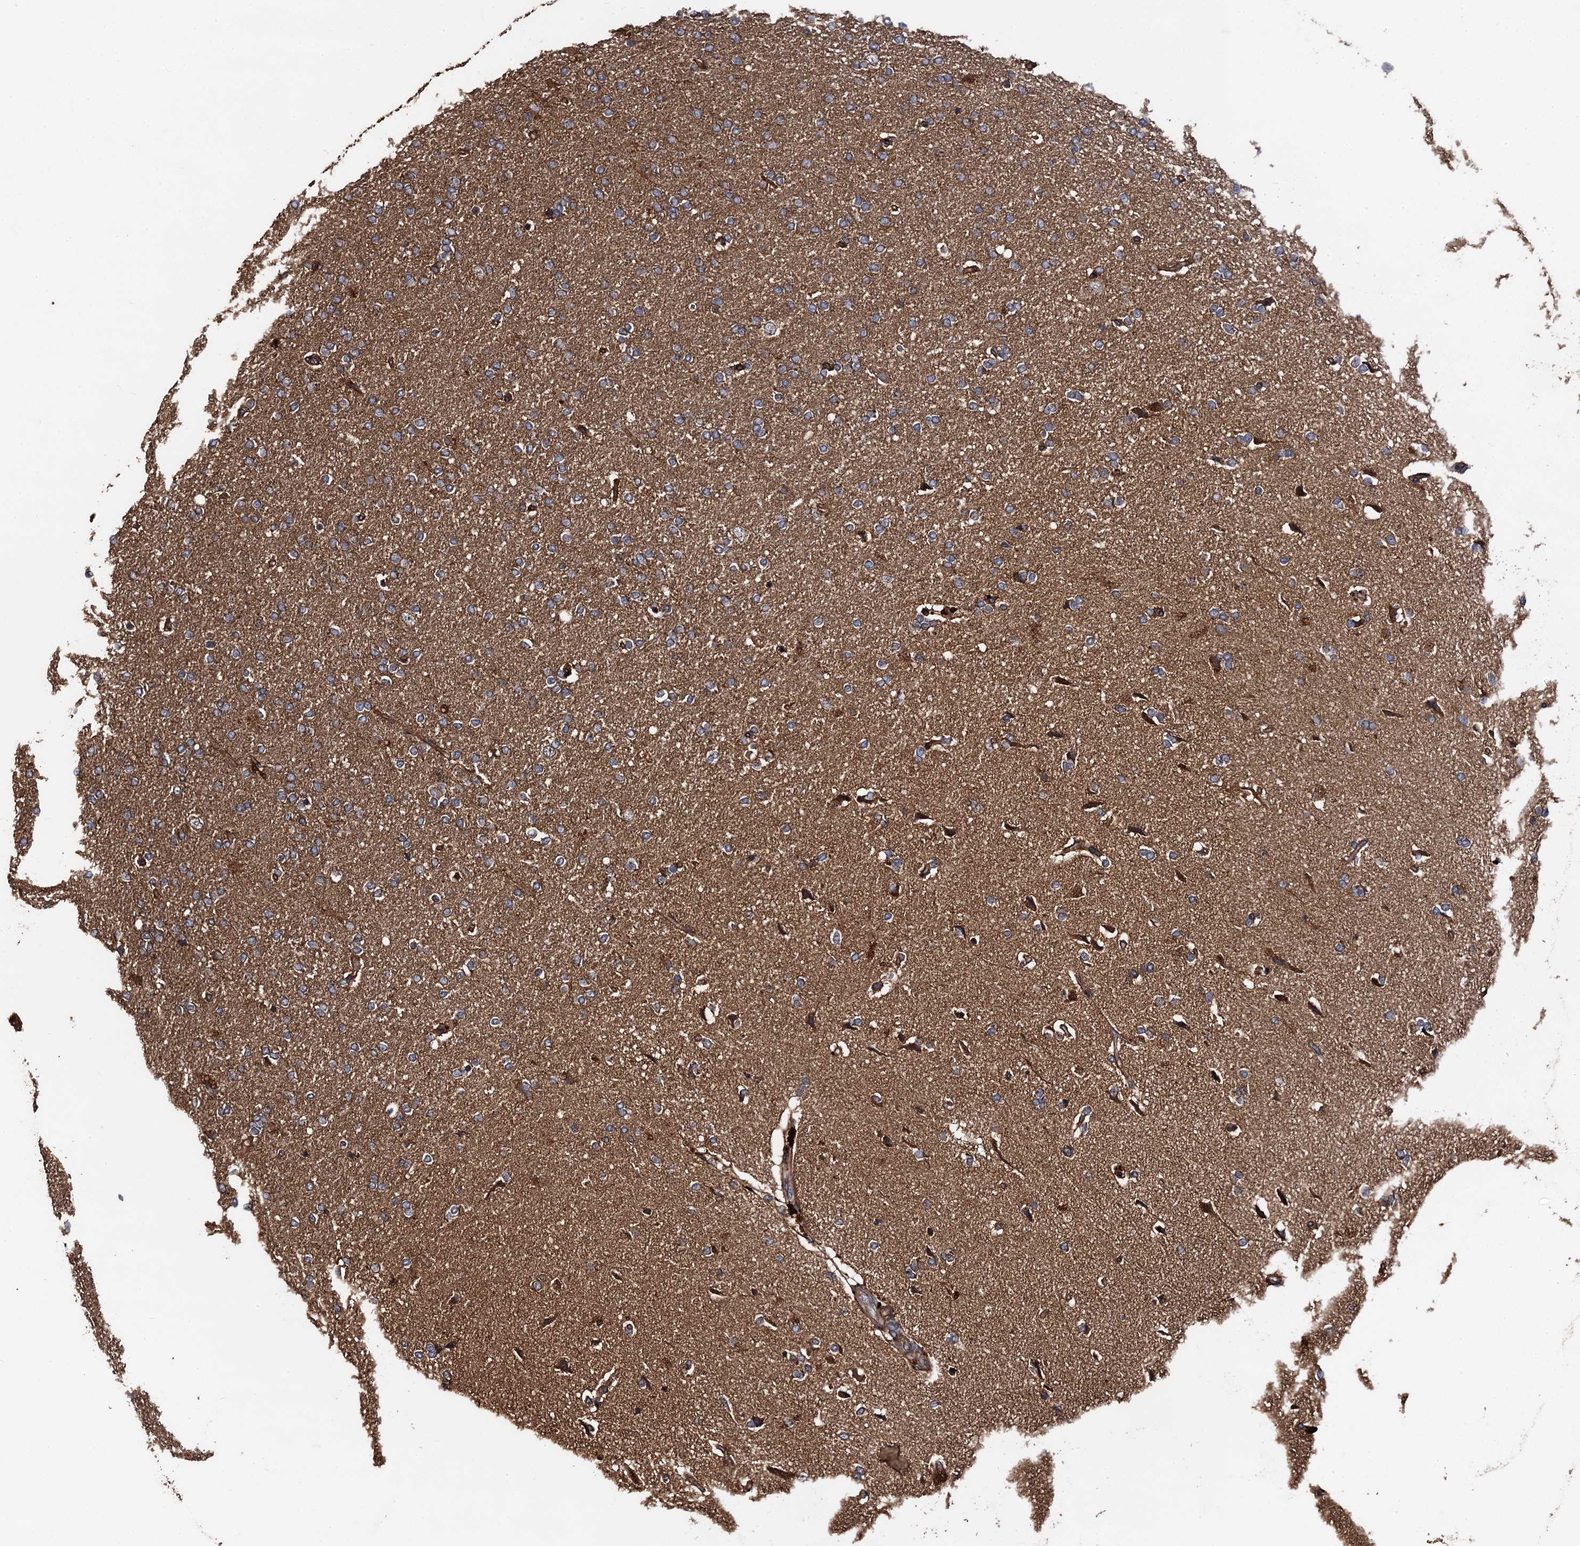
{"staining": {"intensity": "moderate", "quantity": ">75%", "location": "cytoplasmic/membranous"}, "tissue": "glioma", "cell_type": "Tumor cells", "image_type": "cancer", "snomed": [{"axis": "morphology", "description": "Glioma, malignant, High grade"}, {"axis": "topography", "description": "Brain"}], "caption": "Immunohistochemical staining of malignant glioma (high-grade) demonstrates medium levels of moderate cytoplasmic/membranous positivity in about >75% of tumor cells.", "gene": "TMEM39B", "patient": {"sex": "male", "age": 72}}